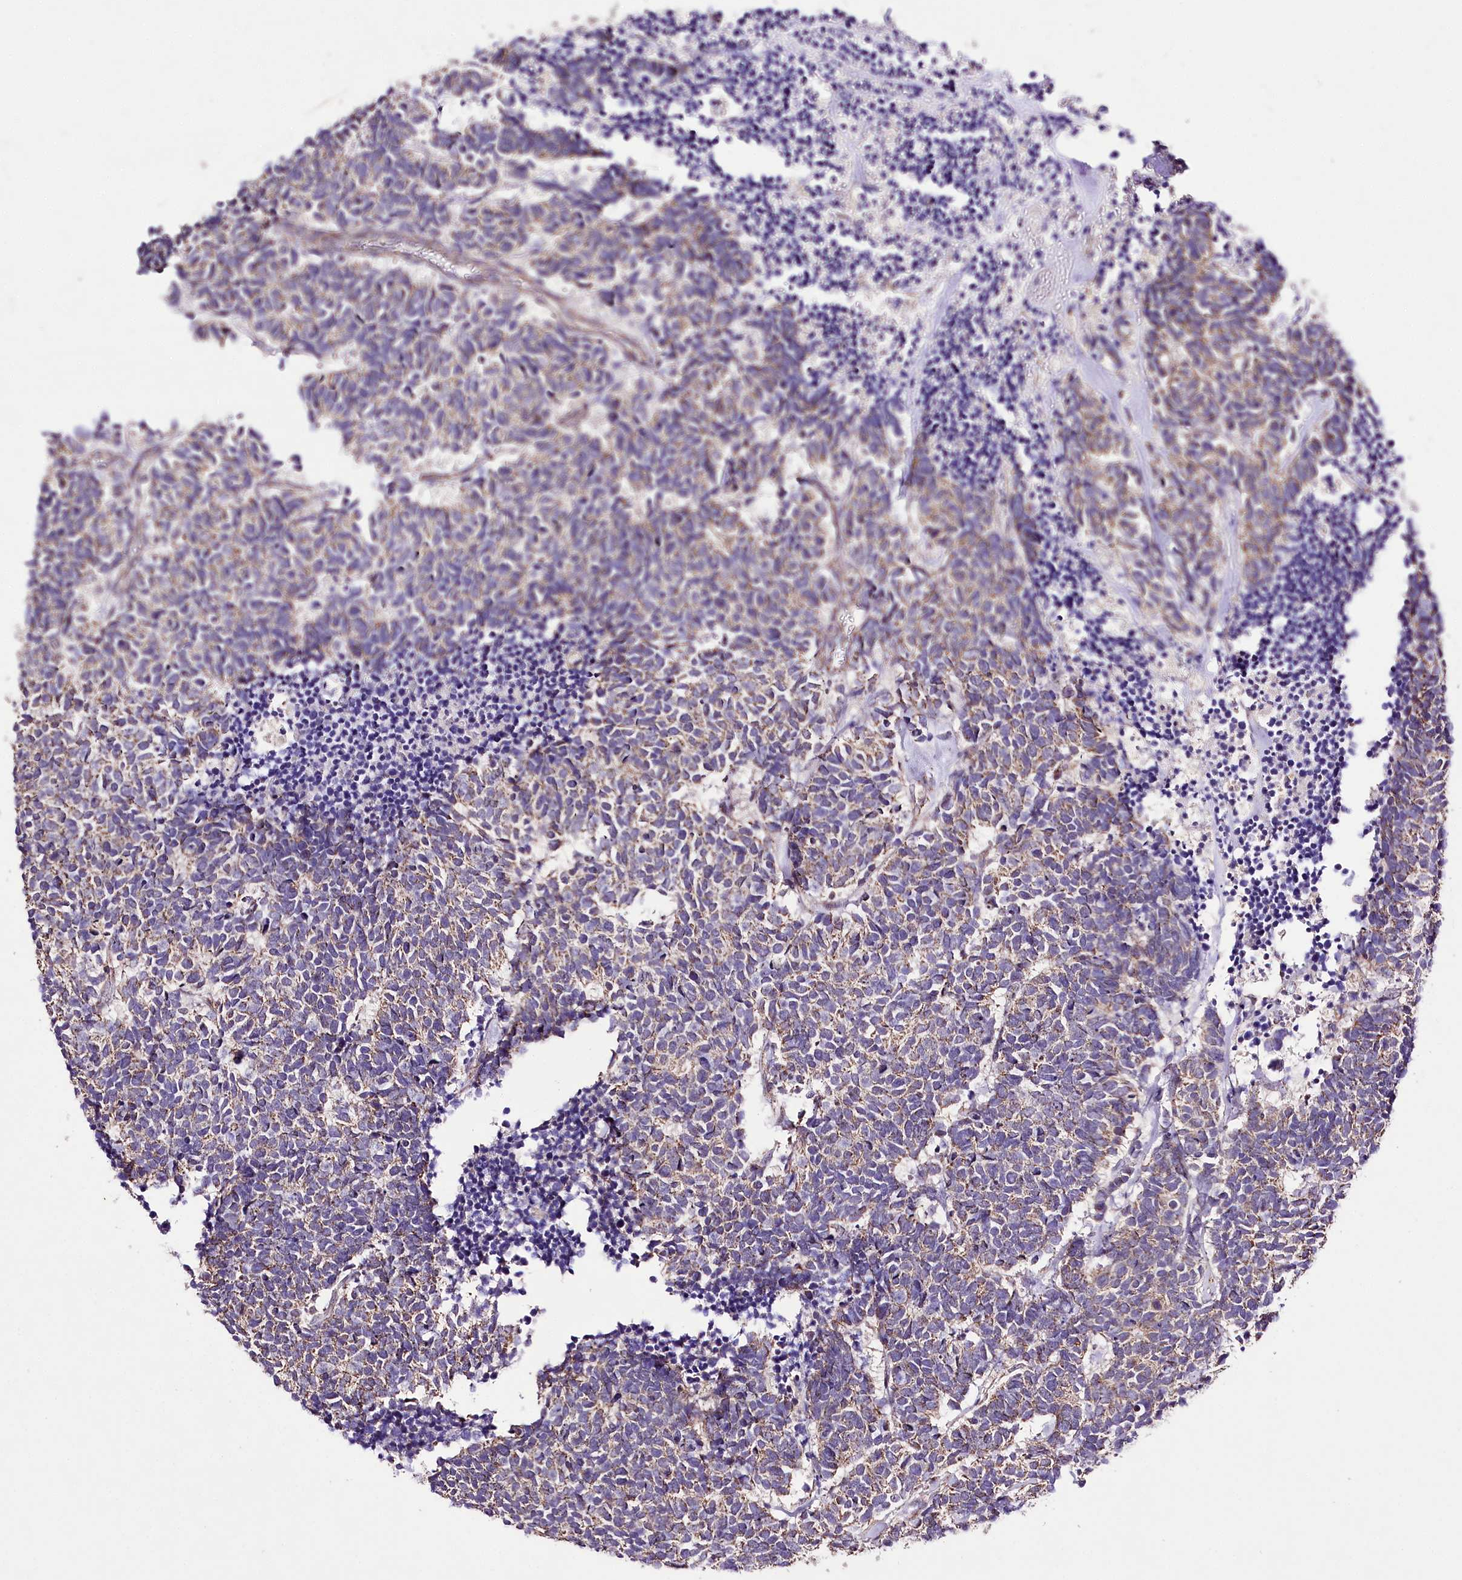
{"staining": {"intensity": "weak", "quantity": ">75%", "location": "cytoplasmic/membranous"}, "tissue": "carcinoid", "cell_type": "Tumor cells", "image_type": "cancer", "snomed": [{"axis": "morphology", "description": "Carcinoma, NOS"}, {"axis": "morphology", "description": "Carcinoid, malignant, NOS"}, {"axis": "topography", "description": "Urinary bladder"}], "caption": "This is an image of IHC staining of carcinoid, which shows weak positivity in the cytoplasmic/membranous of tumor cells.", "gene": "ATE1", "patient": {"sex": "male", "age": 57}}